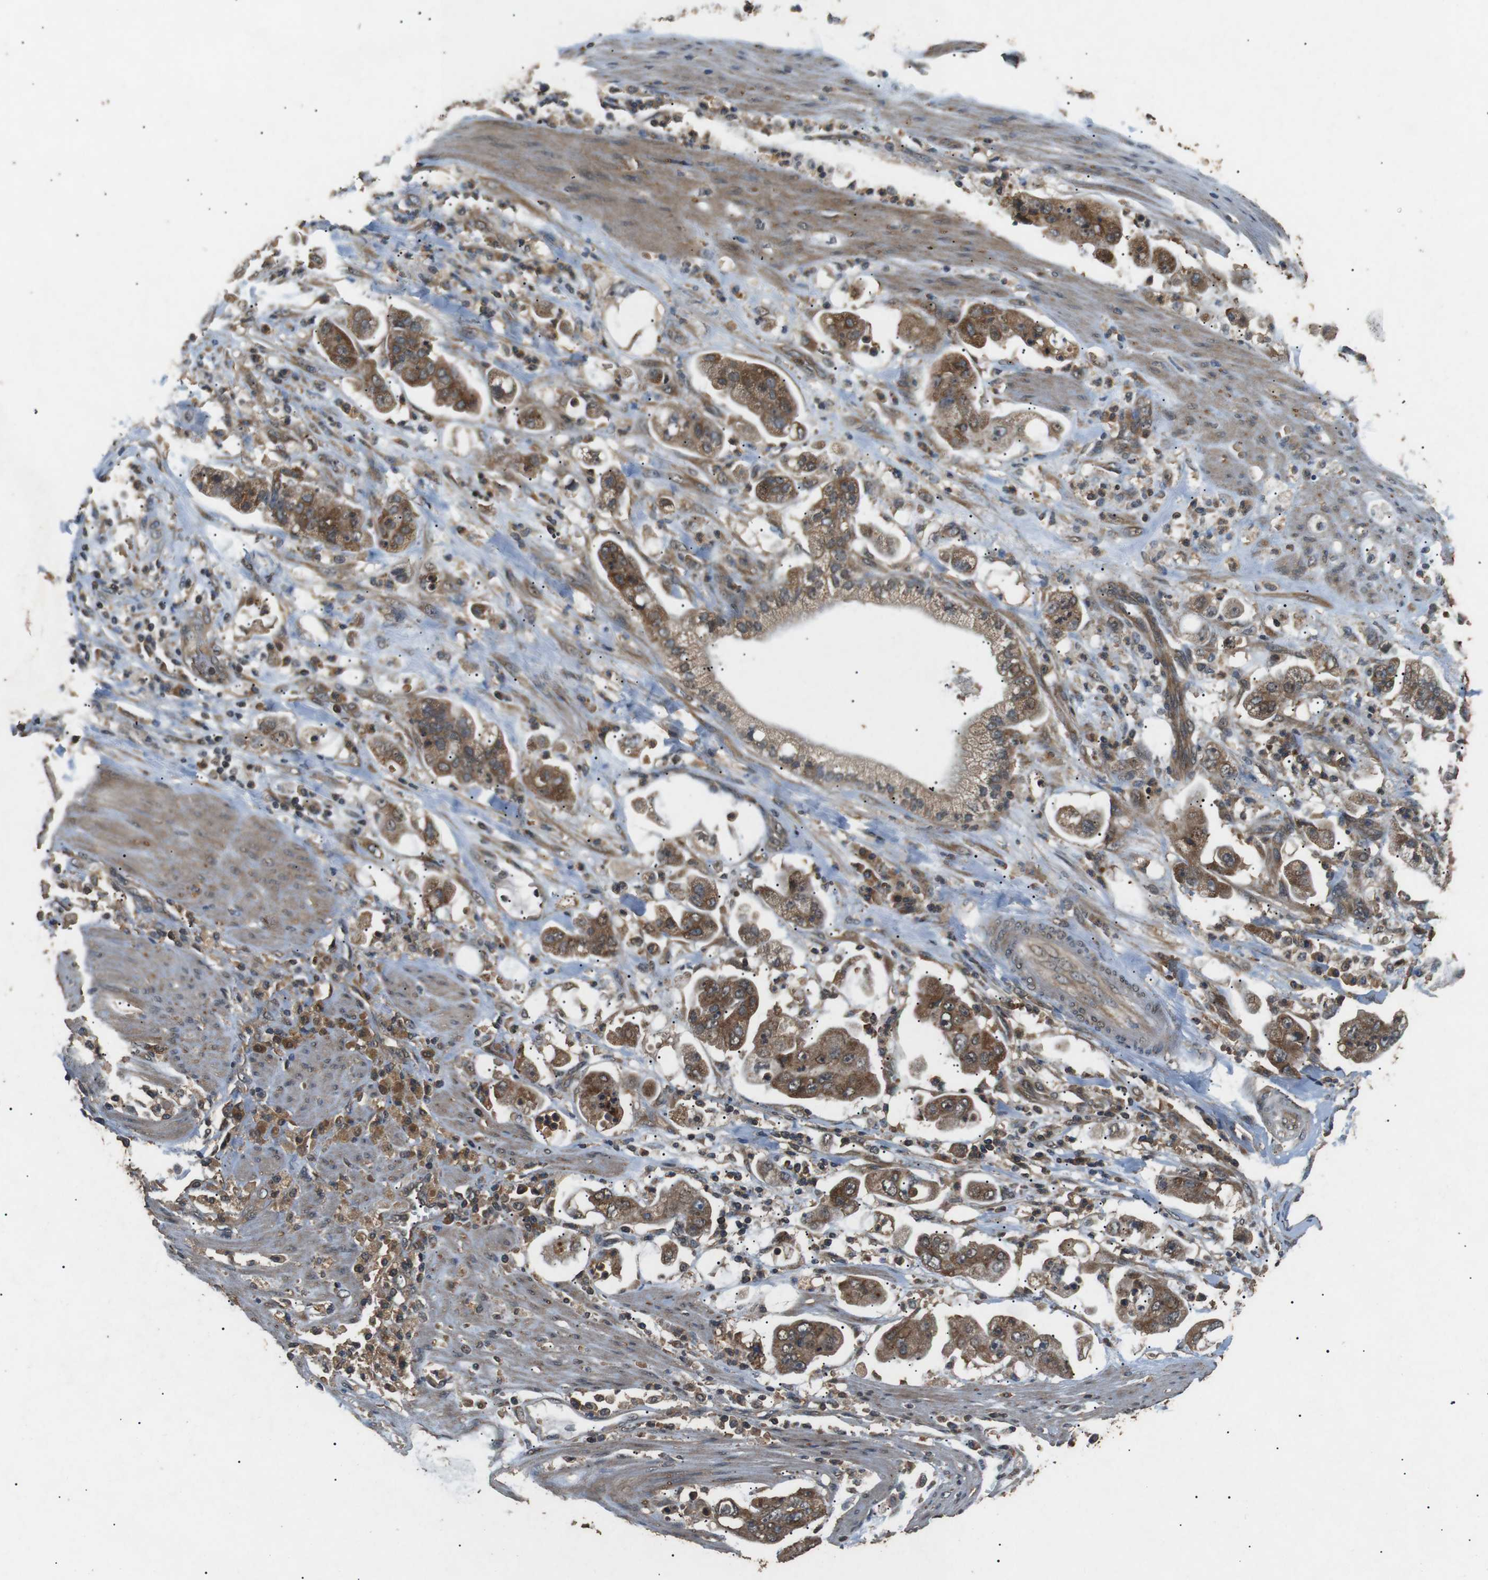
{"staining": {"intensity": "moderate", "quantity": ">75%", "location": "cytoplasmic/membranous"}, "tissue": "stomach cancer", "cell_type": "Tumor cells", "image_type": "cancer", "snomed": [{"axis": "morphology", "description": "Adenocarcinoma, NOS"}, {"axis": "topography", "description": "Stomach"}], "caption": "Tumor cells reveal moderate cytoplasmic/membranous positivity in about >75% of cells in adenocarcinoma (stomach). (Brightfield microscopy of DAB IHC at high magnification).", "gene": "TBC1D15", "patient": {"sex": "male", "age": 62}}